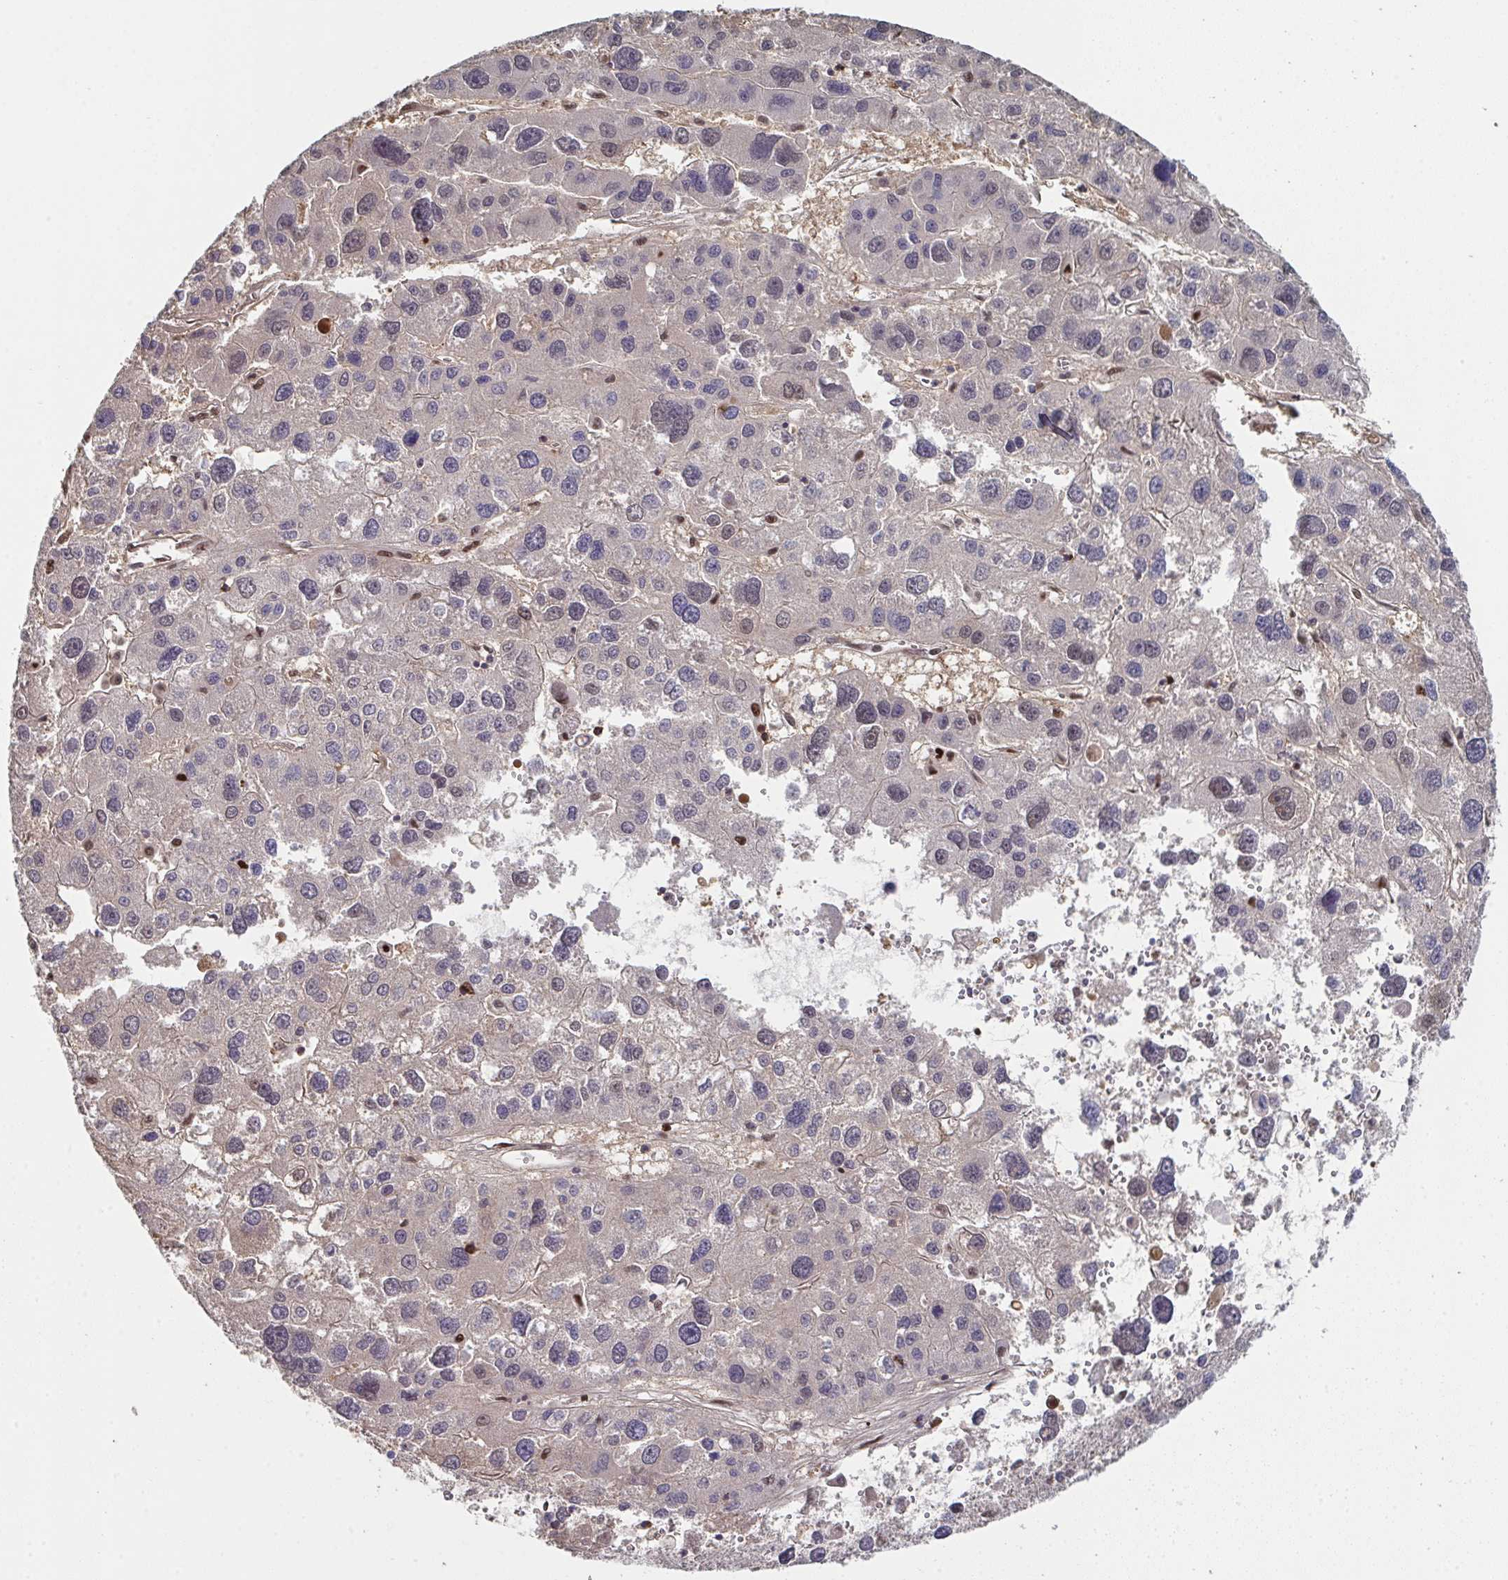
{"staining": {"intensity": "weak", "quantity": "25%-75%", "location": "nuclear"}, "tissue": "liver cancer", "cell_type": "Tumor cells", "image_type": "cancer", "snomed": [{"axis": "morphology", "description": "Carcinoma, Hepatocellular, NOS"}, {"axis": "topography", "description": "Liver"}], "caption": "Liver hepatocellular carcinoma stained with DAB (3,3'-diaminobenzidine) immunohistochemistry reveals low levels of weak nuclear expression in approximately 25%-75% of tumor cells.", "gene": "ACD", "patient": {"sex": "male", "age": 73}}